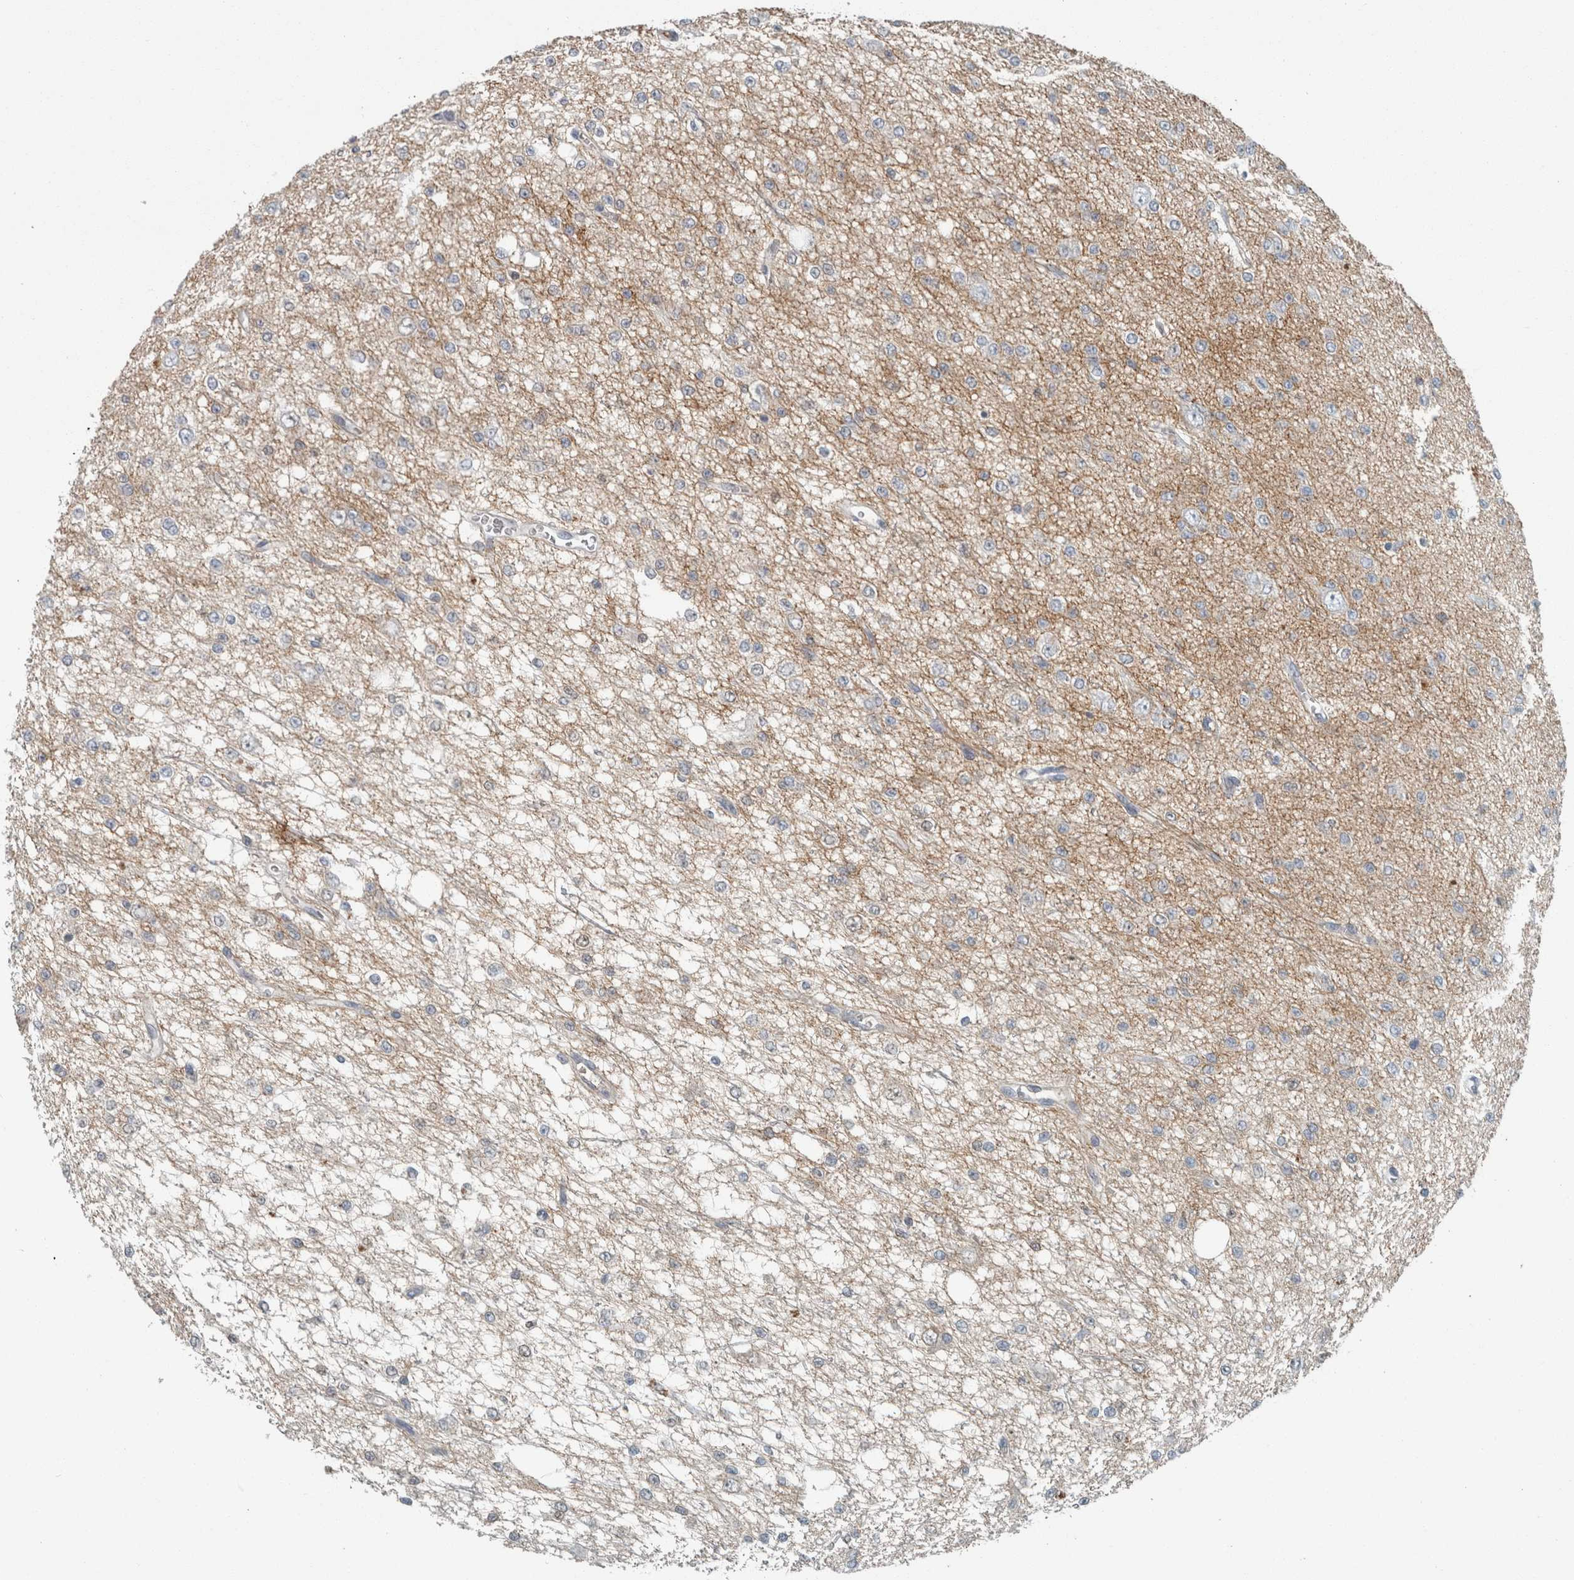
{"staining": {"intensity": "negative", "quantity": "none", "location": "none"}, "tissue": "glioma", "cell_type": "Tumor cells", "image_type": "cancer", "snomed": [{"axis": "morphology", "description": "Glioma, malignant, Low grade"}, {"axis": "topography", "description": "Brain"}], "caption": "Glioma stained for a protein using immunohistochemistry reveals no staining tumor cells.", "gene": "CHL1", "patient": {"sex": "male", "age": 38}}